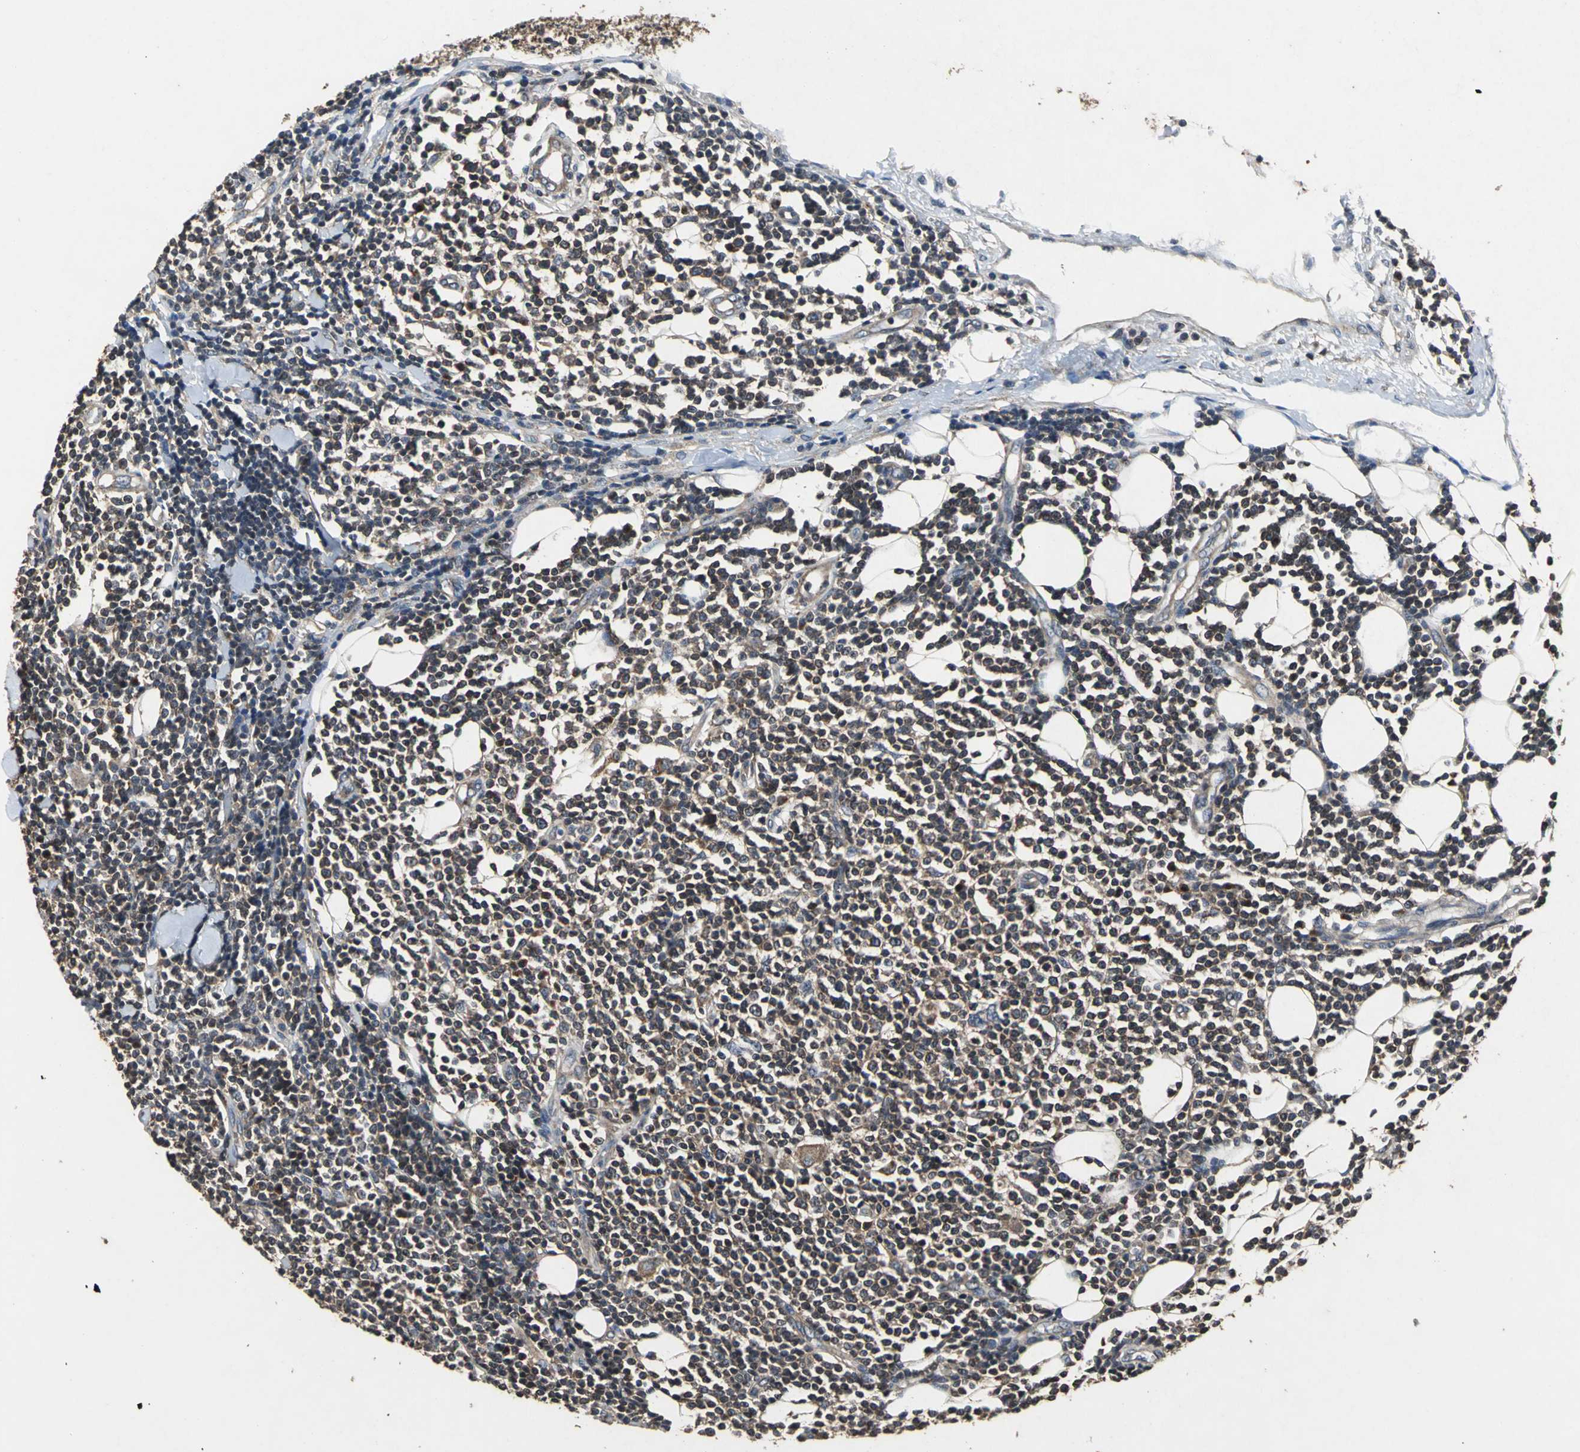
{"staining": {"intensity": "moderate", "quantity": ">75%", "location": "cytoplasmic/membranous"}, "tissue": "lymphoma", "cell_type": "Tumor cells", "image_type": "cancer", "snomed": [{"axis": "morphology", "description": "Malignant lymphoma, non-Hodgkin's type, Low grade"}, {"axis": "topography", "description": "Soft tissue"}], "caption": "A photomicrograph showing moderate cytoplasmic/membranous staining in approximately >75% of tumor cells in lymphoma, as visualized by brown immunohistochemical staining.", "gene": "IRF3", "patient": {"sex": "male", "age": 92}}